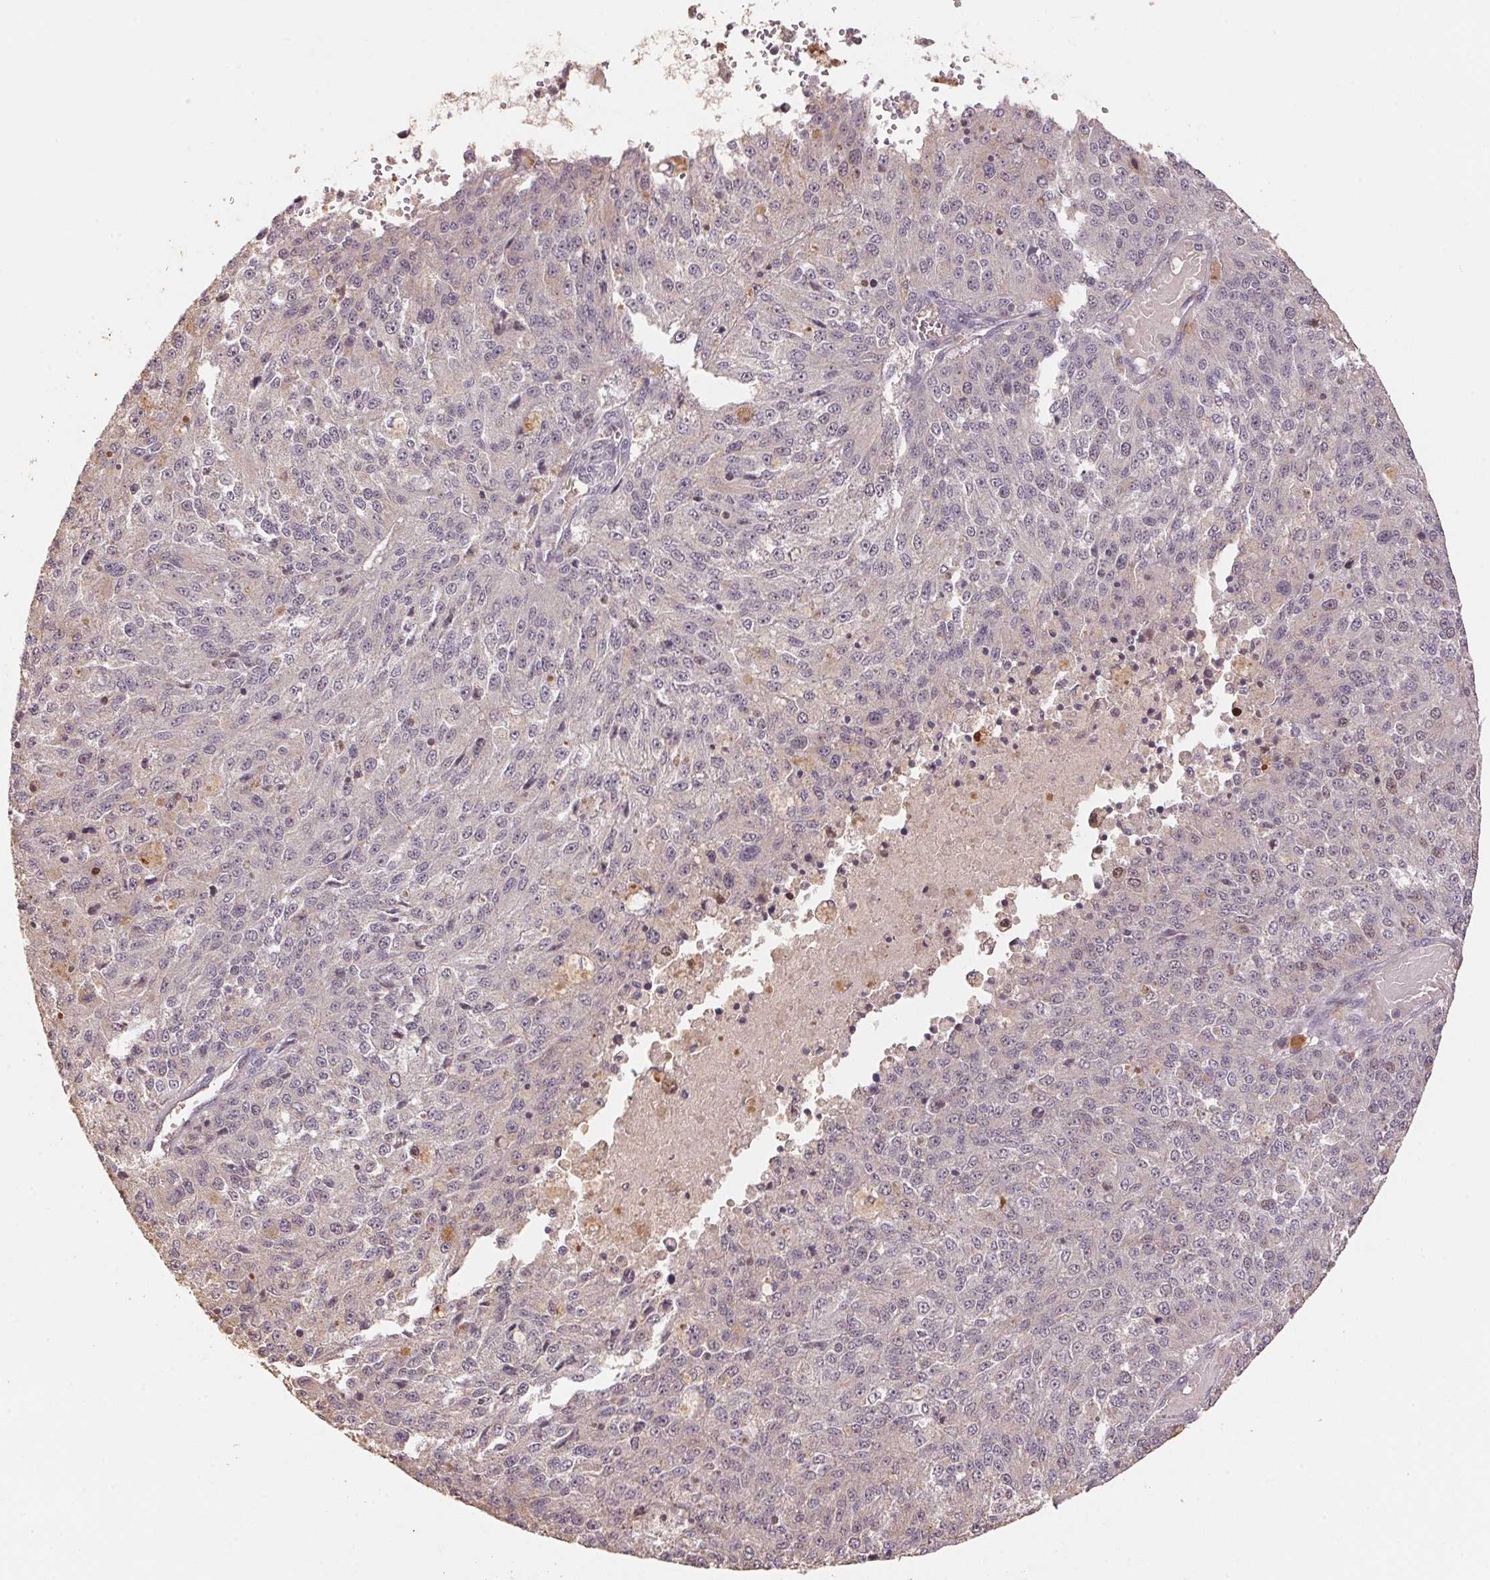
{"staining": {"intensity": "negative", "quantity": "none", "location": "none"}, "tissue": "melanoma", "cell_type": "Tumor cells", "image_type": "cancer", "snomed": [{"axis": "morphology", "description": "Malignant melanoma, Metastatic site"}, {"axis": "topography", "description": "Lymph node"}], "caption": "Tumor cells are negative for protein expression in human melanoma. The staining is performed using DAB brown chromogen with nuclei counter-stained in using hematoxylin.", "gene": "CENPF", "patient": {"sex": "female", "age": 64}}